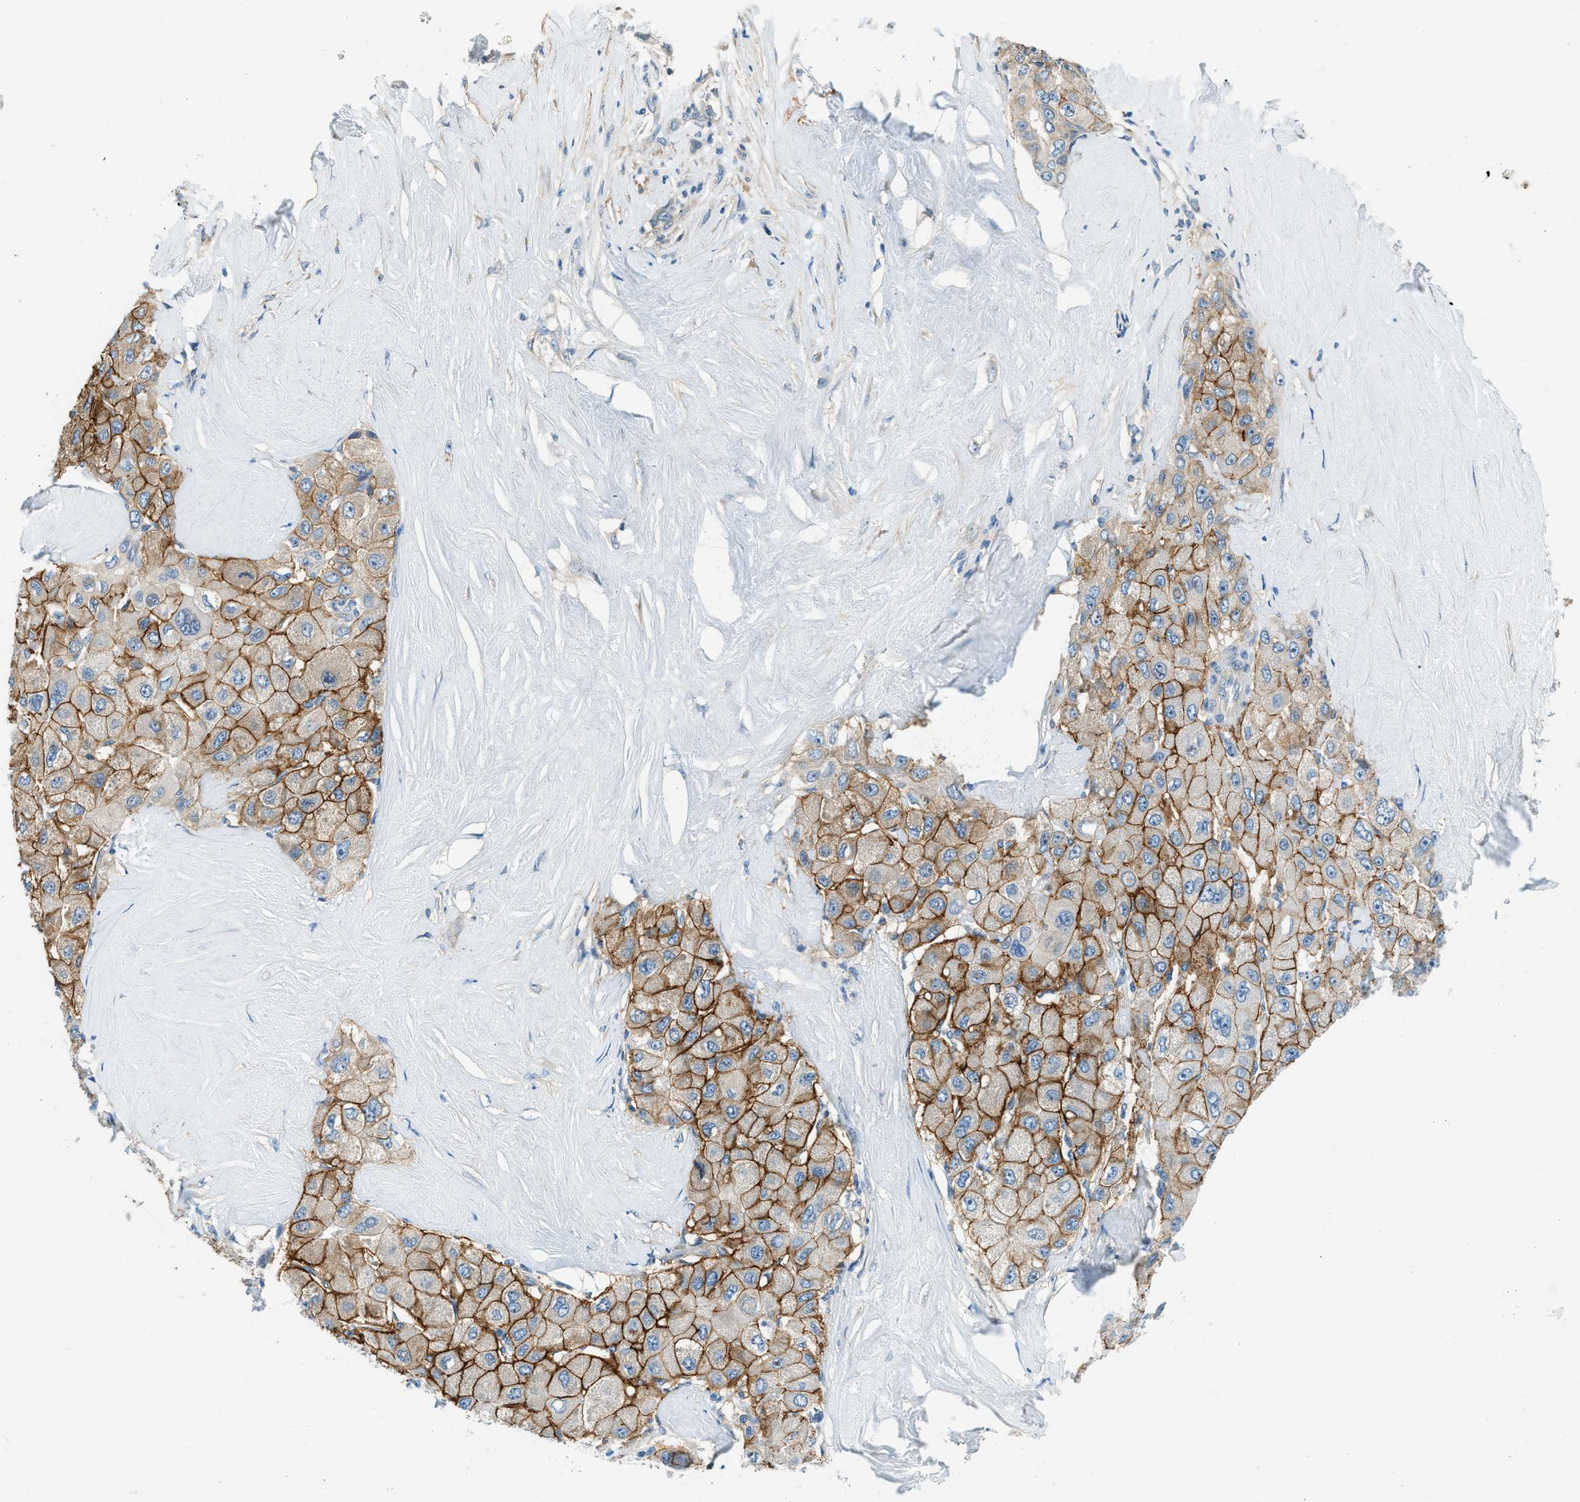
{"staining": {"intensity": "strong", "quantity": ">75%", "location": "cytoplasmic/membranous"}, "tissue": "liver cancer", "cell_type": "Tumor cells", "image_type": "cancer", "snomed": [{"axis": "morphology", "description": "Carcinoma, Hepatocellular, NOS"}, {"axis": "topography", "description": "Liver"}], "caption": "Hepatocellular carcinoma (liver) stained with IHC demonstrates strong cytoplasmic/membranous staining in approximately >75% of tumor cells. (DAB IHC, brown staining for protein, blue staining for nuclei).", "gene": "ZNF367", "patient": {"sex": "male", "age": 80}}